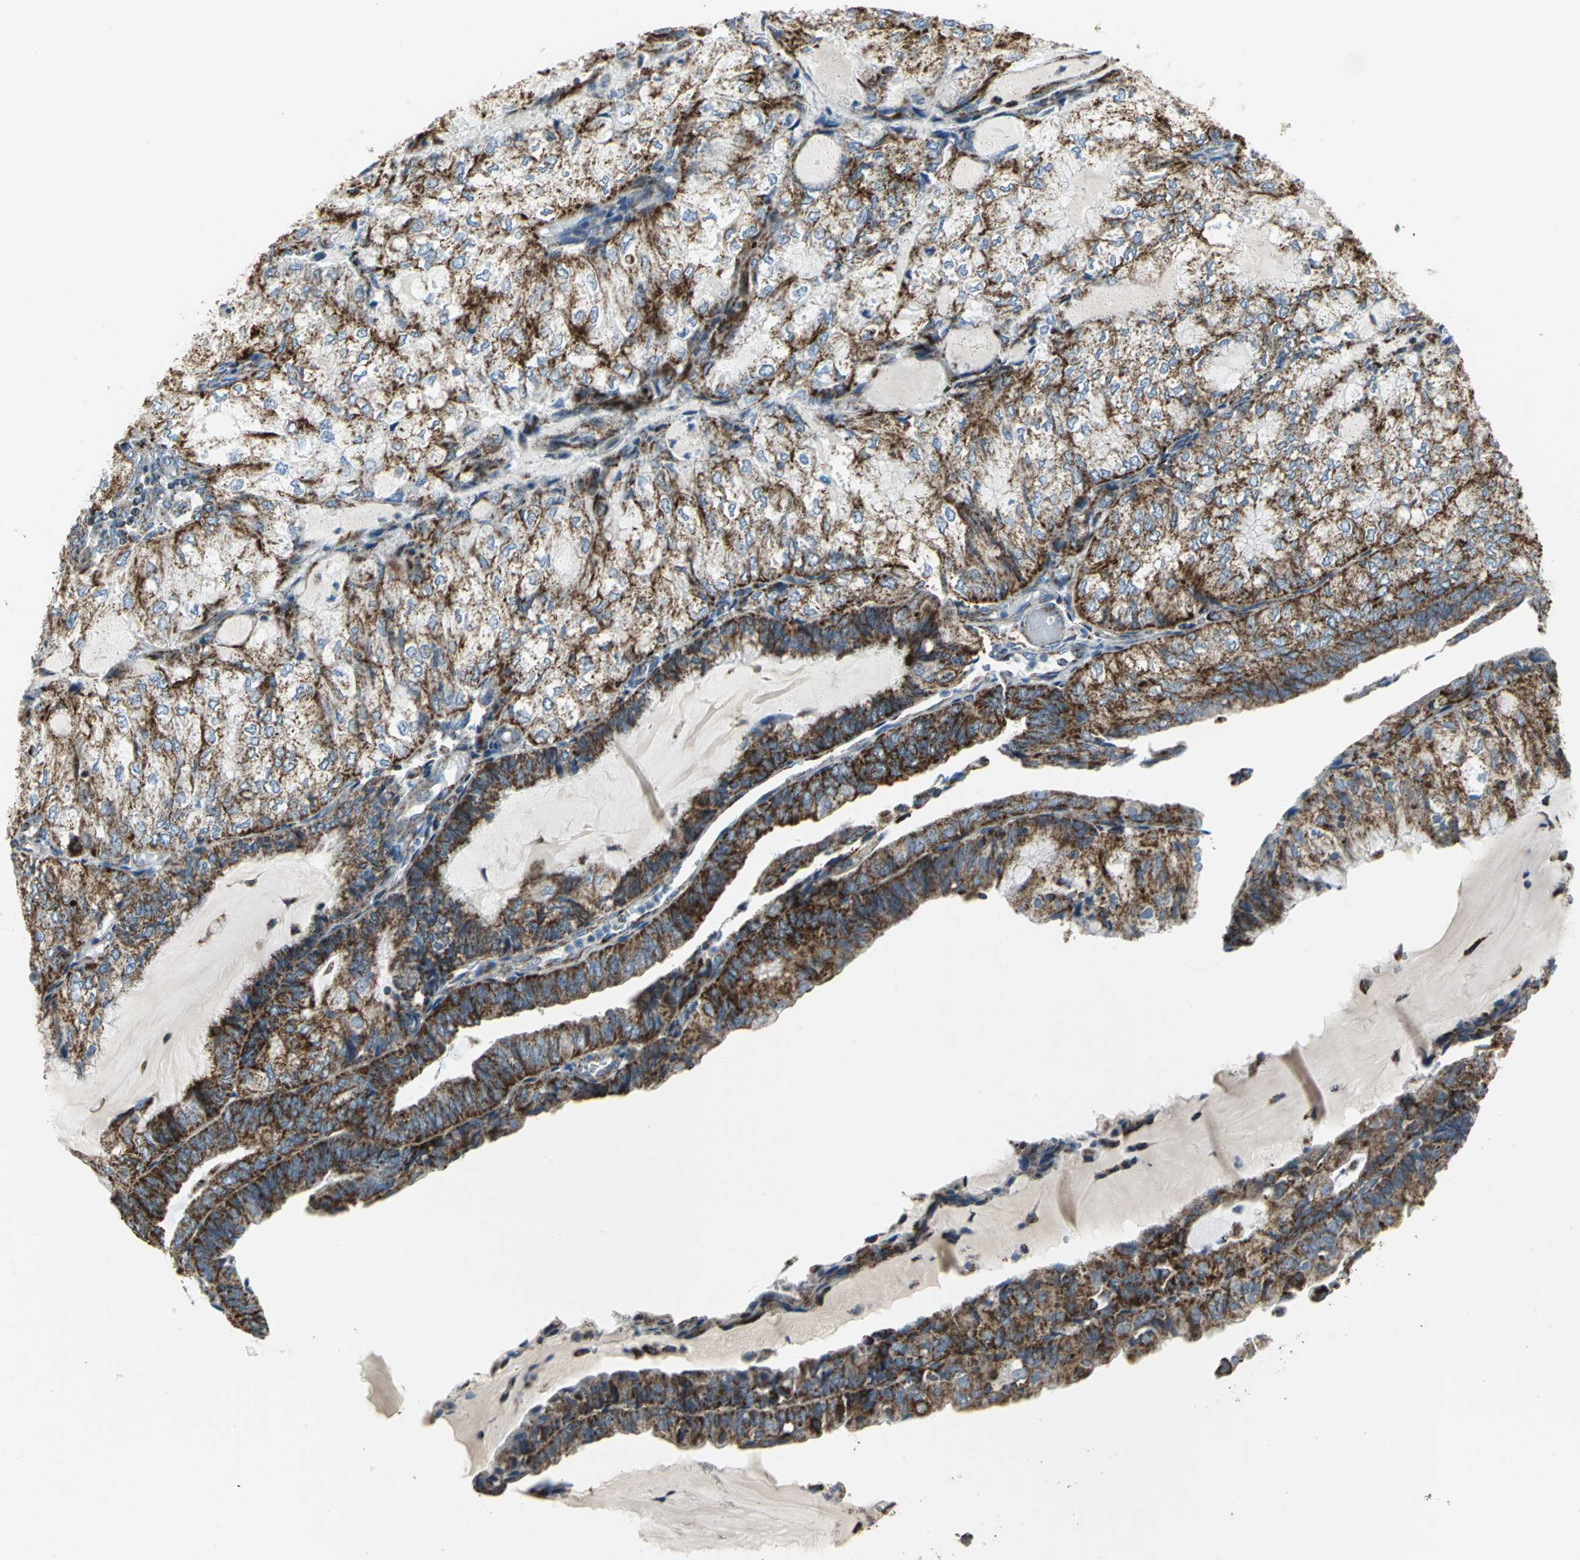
{"staining": {"intensity": "moderate", "quantity": ">75%", "location": "cytoplasmic/membranous"}, "tissue": "endometrial cancer", "cell_type": "Tumor cells", "image_type": "cancer", "snomed": [{"axis": "morphology", "description": "Adenocarcinoma, NOS"}, {"axis": "topography", "description": "Endometrium"}], "caption": "An immunohistochemistry micrograph of neoplastic tissue is shown. Protein staining in brown highlights moderate cytoplasmic/membranous positivity in endometrial cancer within tumor cells. (DAB (3,3'-diaminobenzidine) = brown stain, brightfield microscopy at high magnification).", "gene": "NTRK1", "patient": {"sex": "female", "age": 81}}